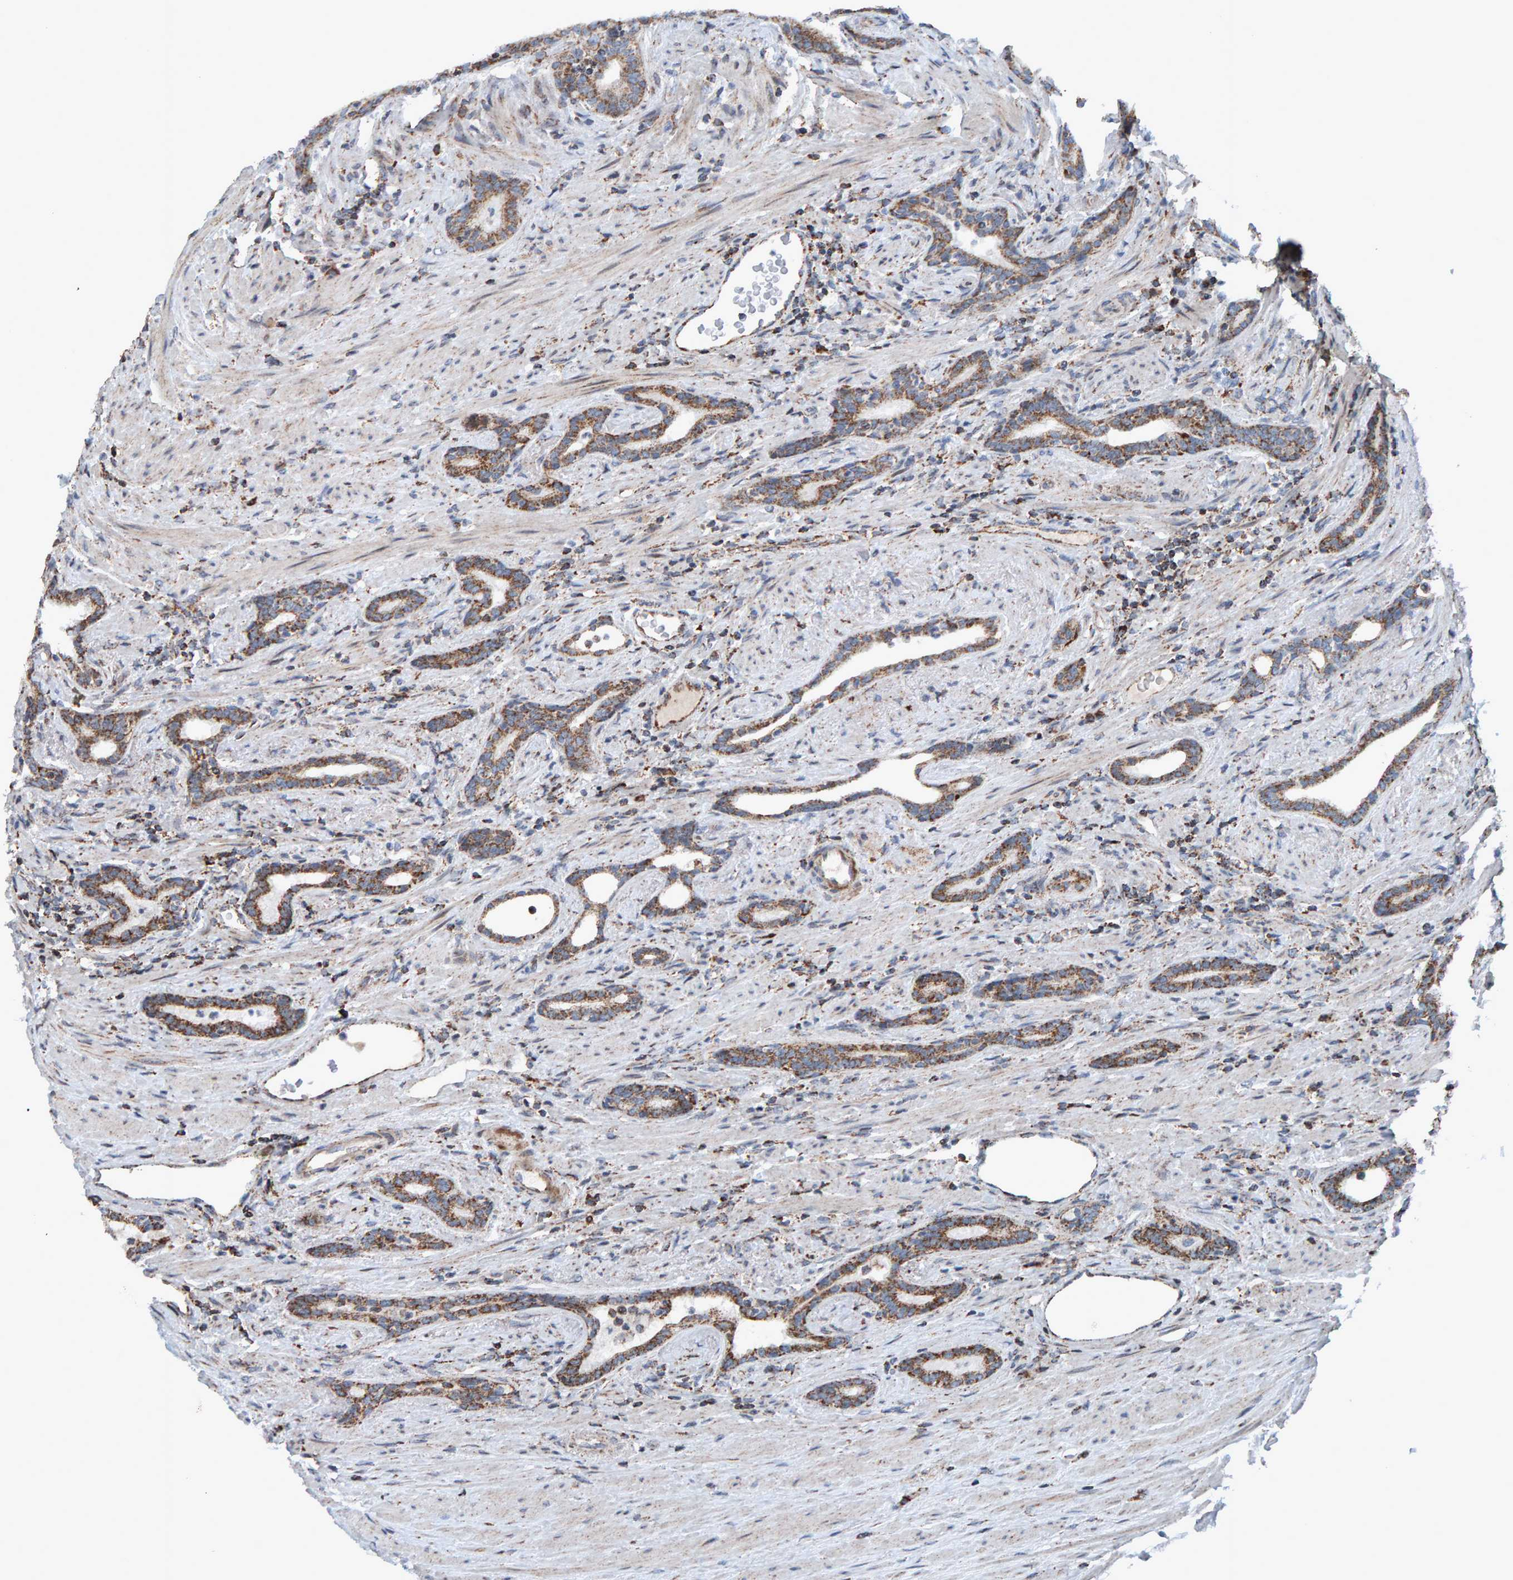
{"staining": {"intensity": "strong", "quantity": "25%-75%", "location": "cytoplasmic/membranous"}, "tissue": "prostate cancer", "cell_type": "Tumor cells", "image_type": "cancer", "snomed": [{"axis": "morphology", "description": "Adenocarcinoma, High grade"}, {"axis": "topography", "description": "Prostate"}], "caption": "Brown immunohistochemical staining in high-grade adenocarcinoma (prostate) reveals strong cytoplasmic/membranous positivity in about 25%-75% of tumor cells. Immunohistochemistry (ihc) stains the protein in brown and the nuclei are stained blue.", "gene": "ZNF48", "patient": {"sex": "male", "age": 71}}